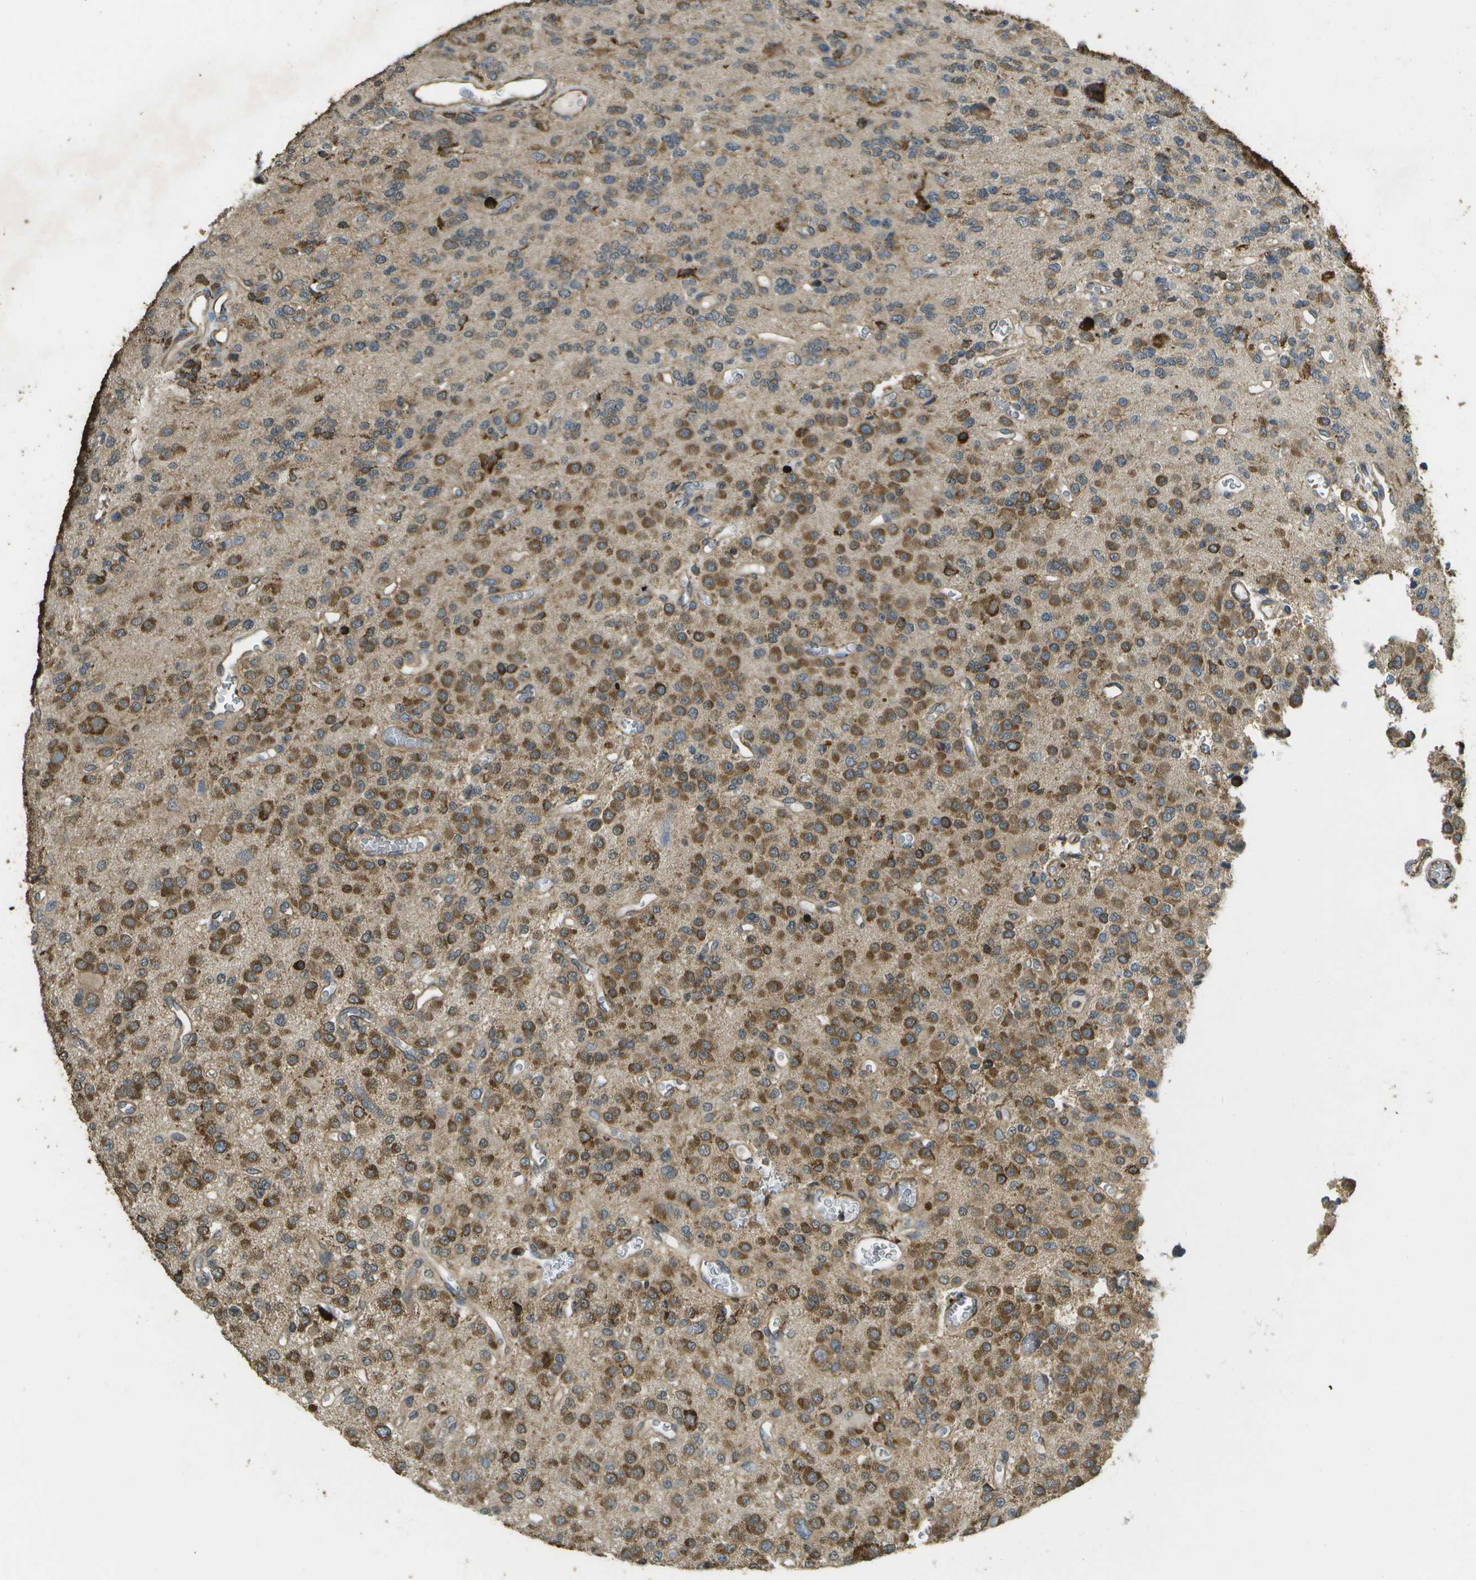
{"staining": {"intensity": "moderate", "quantity": ">75%", "location": "cytoplasmic/membranous"}, "tissue": "glioma", "cell_type": "Tumor cells", "image_type": "cancer", "snomed": [{"axis": "morphology", "description": "Glioma, malignant, Low grade"}, {"axis": "topography", "description": "Brain"}], "caption": "This histopathology image demonstrates immunohistochemistry (IHC) staining of human malignant glioma (low-grade), with medium moderate cytoplasmic/membranous positivity in approximately >75% of tumor cells.", "gene": "PDIA4", "patient": {"sex": "male", "age": 38}}